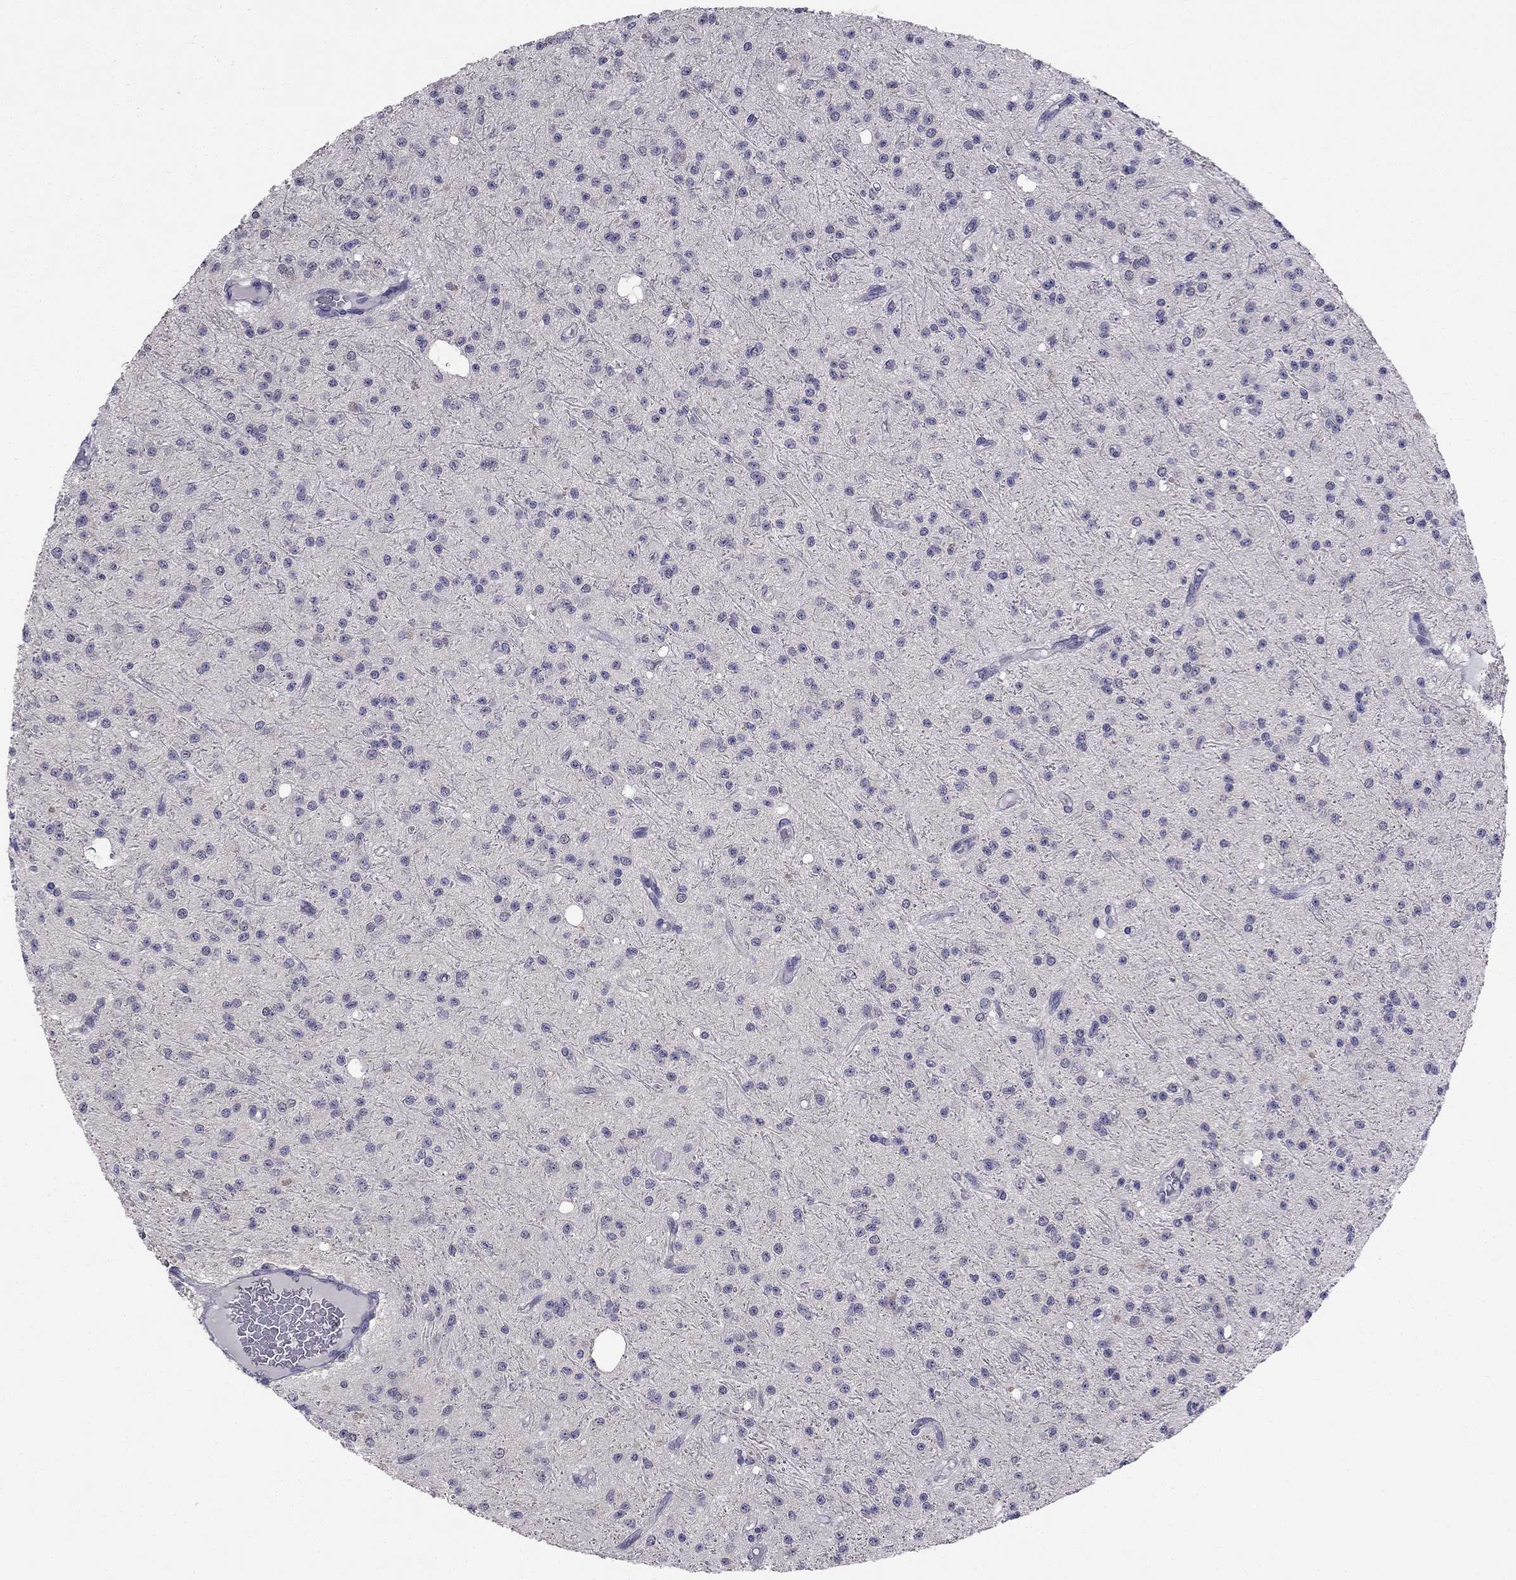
{"staining": {"intensity": "negative", "quantity": "none", "location": "none"}, "tissue": "glioma", "cell_type": "Tumor cells", "image_type": "cancer", "snomed": [{"axis": "morphology", "description": "Glioma, malignant, Low grade"}, {"axis": "topography", "description": "Brain"}], "caption": "The immunohistochemistry (IHC) photomicrograph has no significant staining in tumor cells of low-grade glioma (malignant) tissue.", "gene": "C16orf89", "patient": {"sex": "male", "age": 27}}